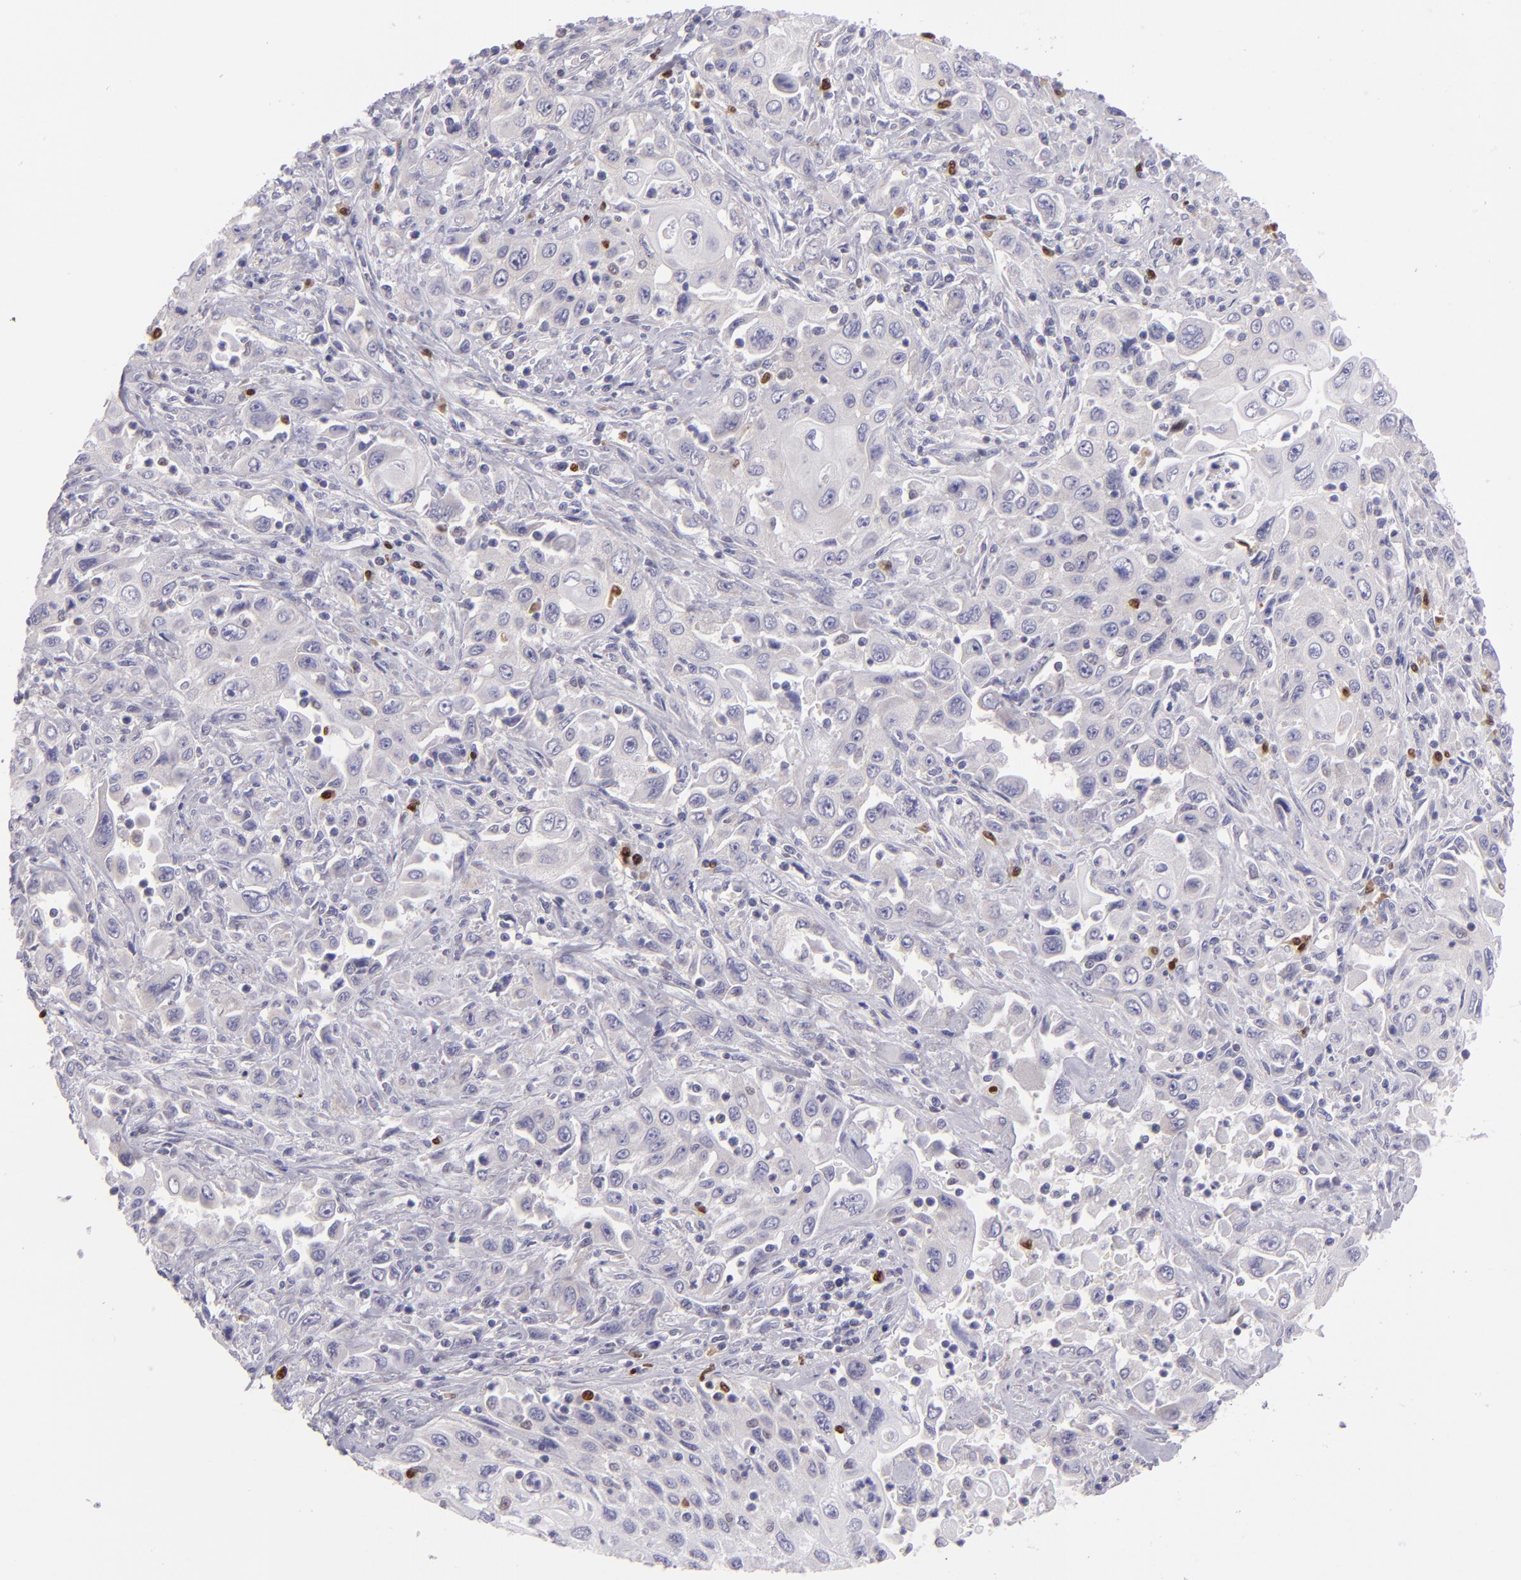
{"staining": {"intensity": "negative", "quantity": "none", "location": "none"}, "tissue": "pancreatic cancer", "cell_type": "Tumor cells", "image_type": "cancer", "snomed": [{"axis": "morphology", "description": "Adenocarcinoma, NOS"}, {"axis": "topography", "description": "Pancreas"}], "caption": "Protein analysis of pancreatic cancer (adenocarcinoma) displays no significant expression in tumor cells.", "gene": "IRF8", "patient": {"sex": "male", "age": 70}}